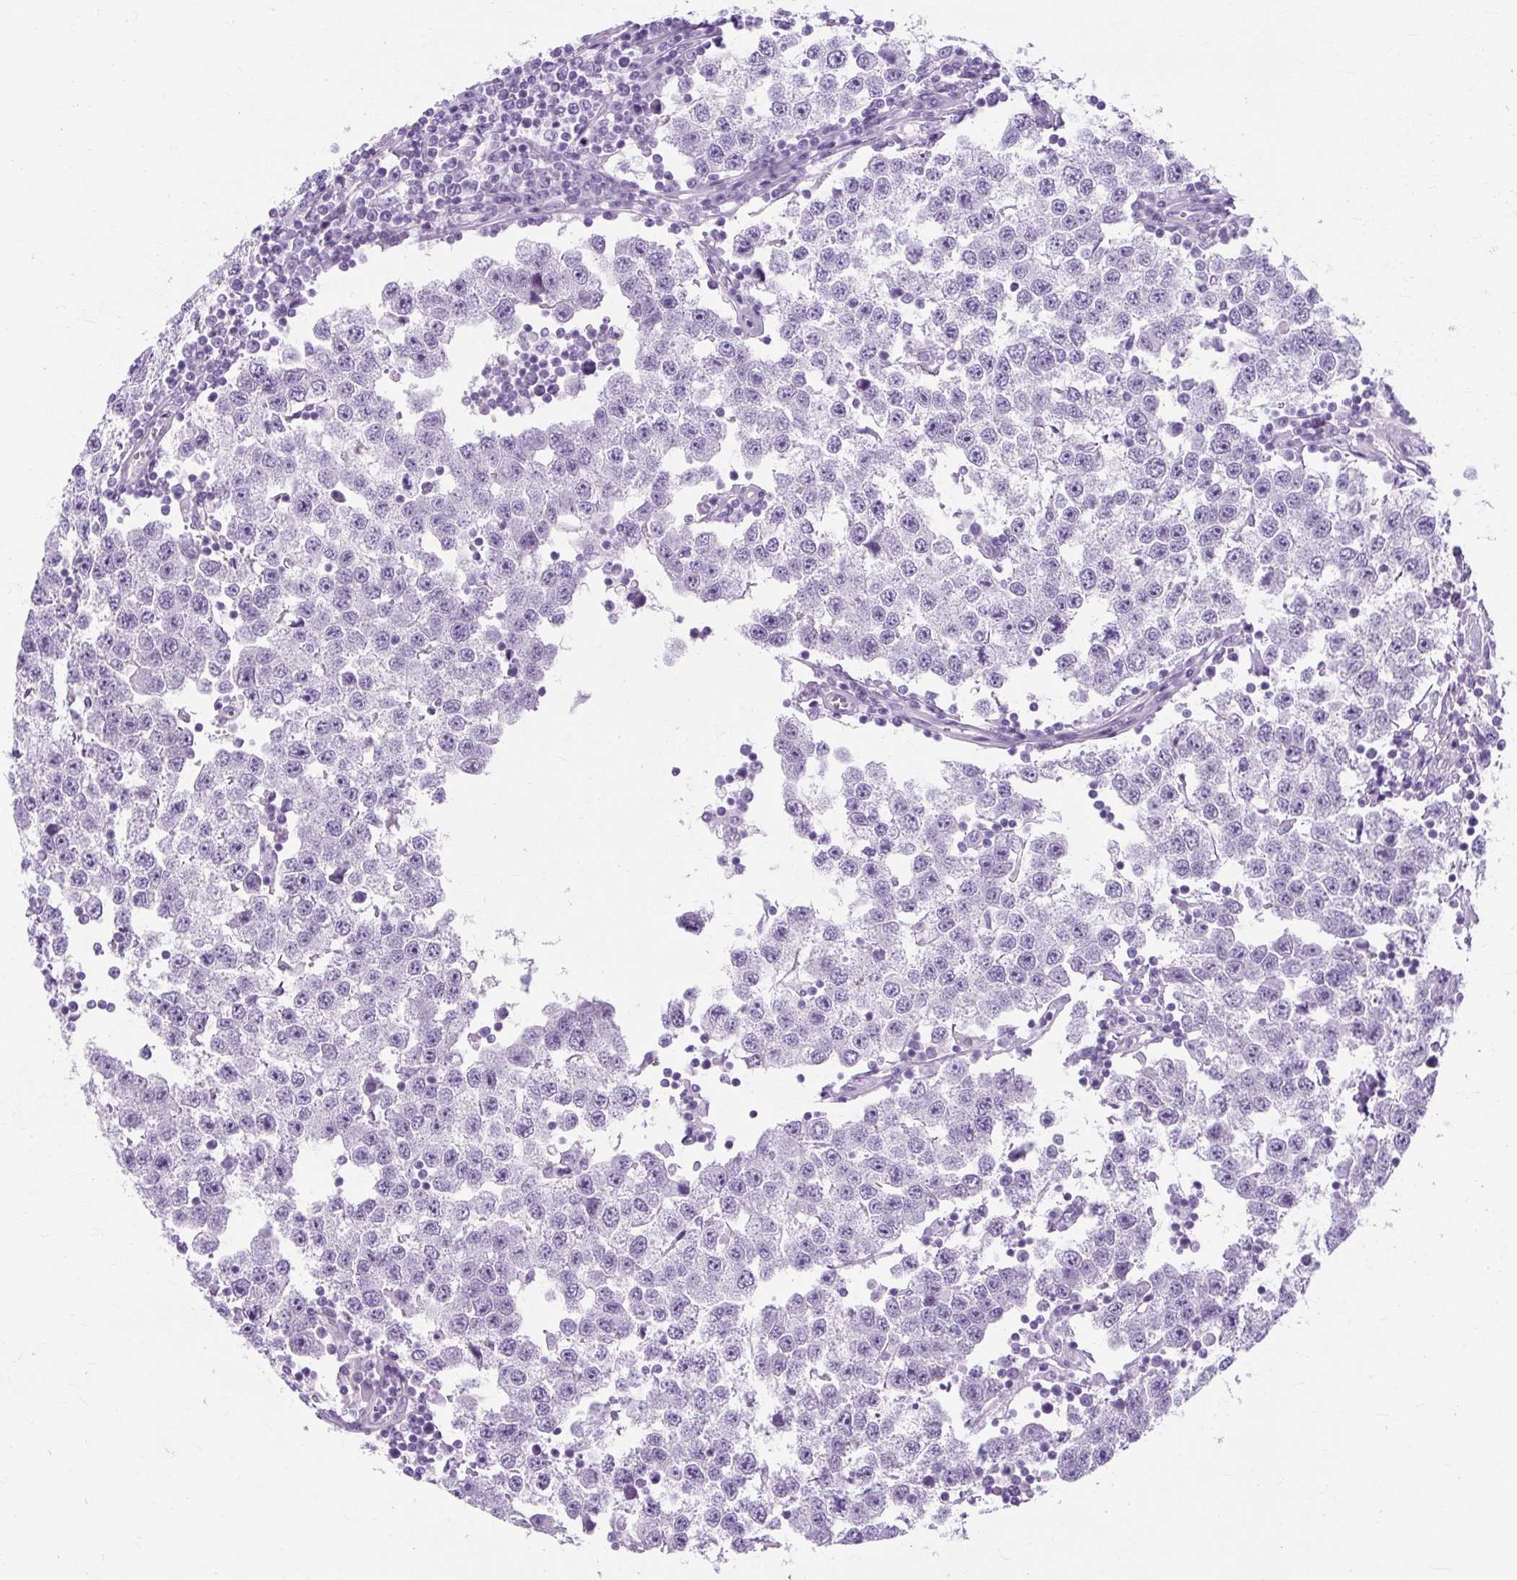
{"staining": {"intensity": "negative", "quantity": "none", "location": "none"}, "tissue": "testis cancer", "cell_type": "Tumor cells", "image_type": "cancer", "snomed": [{"axis": "morphology", "description": "Seminoma, NOS"}, {"axis": "topography", "description": "Testis"}], "caption": "Testis cancer was stained to show a protein in brown. There is no significant positivity in tumor cells.", "gene": "RYBP", "patient": {"sex": "male", "age": 34}}